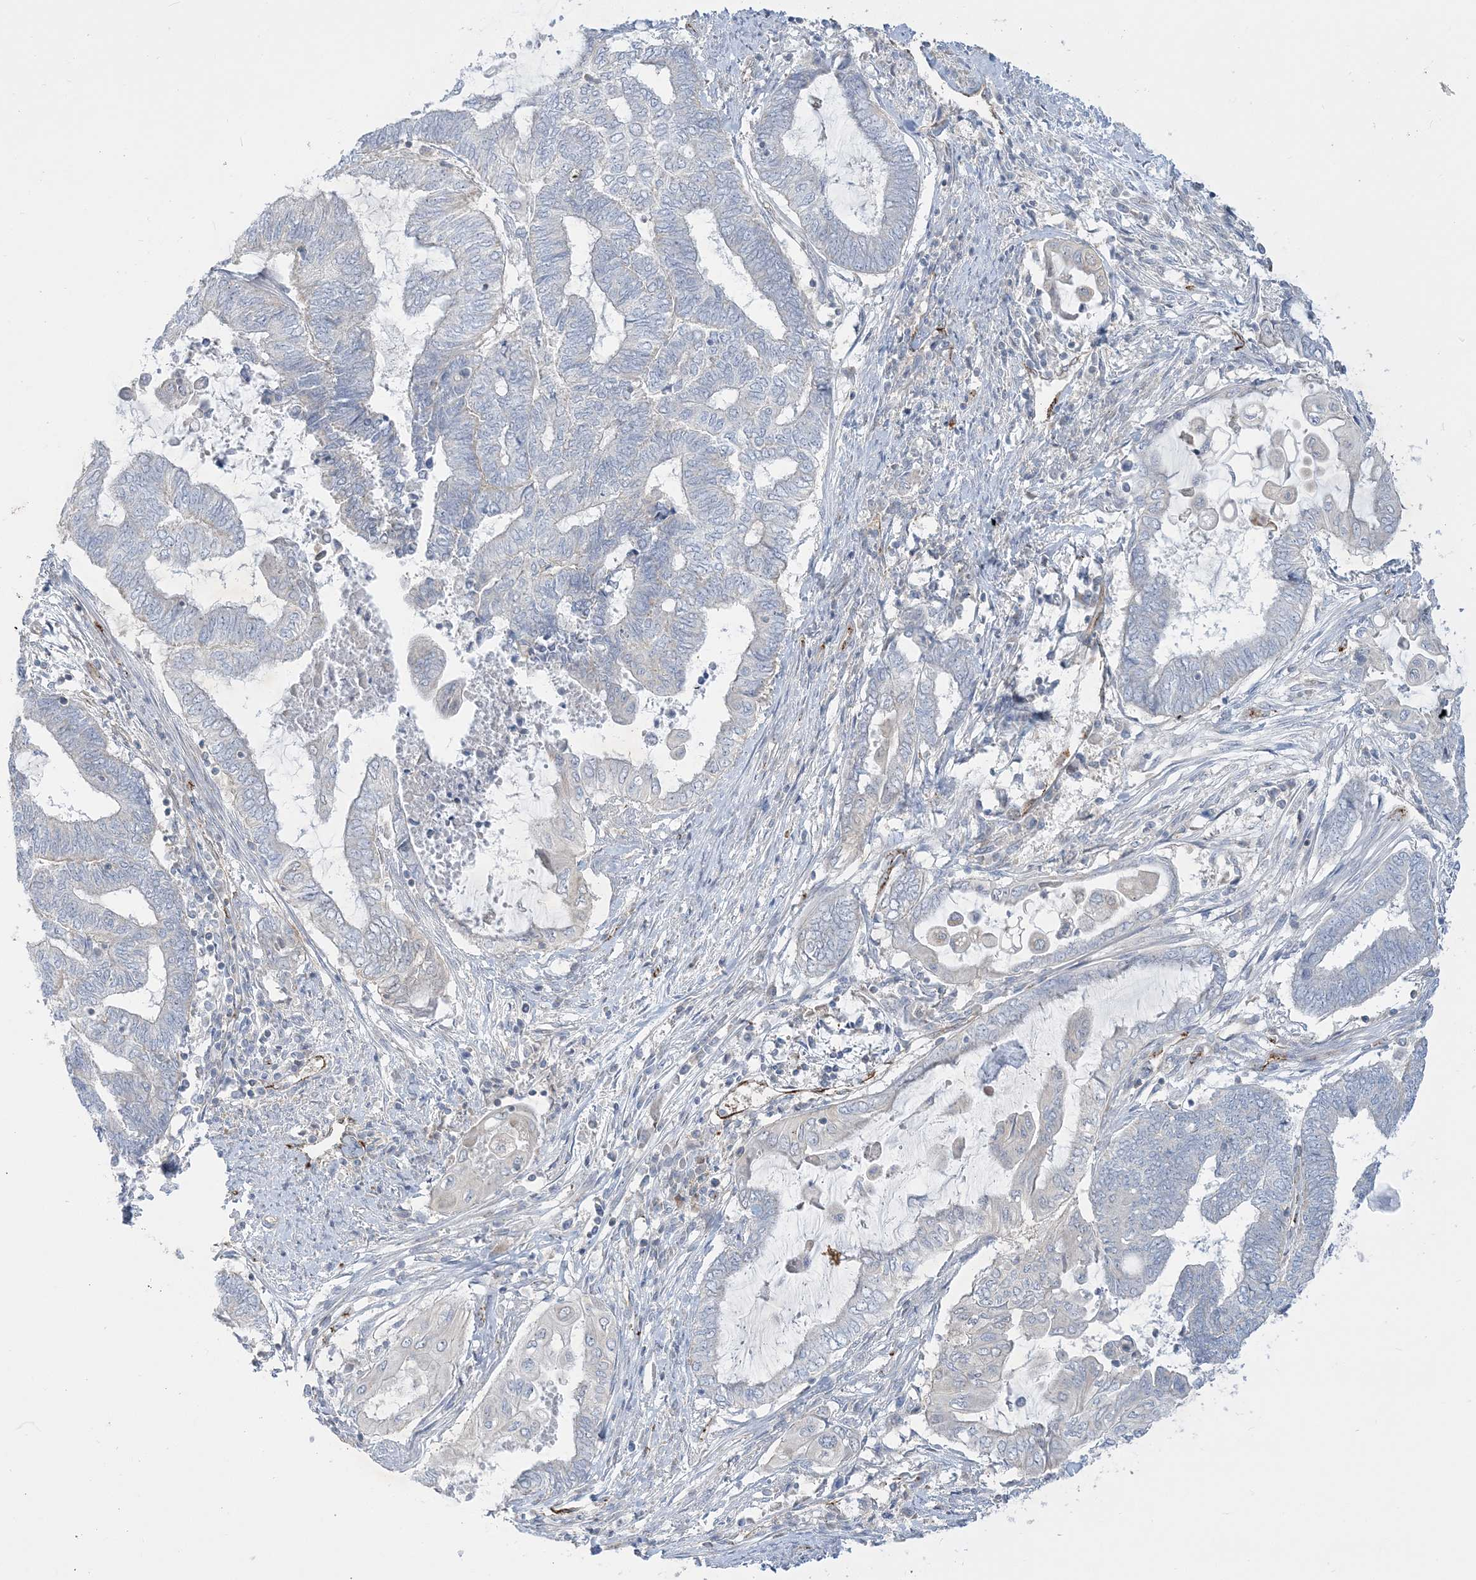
{"staining": {"intensity": "negative", "quantity": "none", "location": "none"}, "tissue": "endometrial cancer", "cell_type": "Tumor cells", "image_type": "cancer", "snomed": [{"axis": "morphology", "description": "Adenocarcinoma, NOS"}, {"axis": "topography", "description": "Uterus"}, {"axis": "topography", "description": "Endometrium"}], "caption": "Immunohistochemistry photomicrograph of neoplastic tissue: endometrial cancer (adenocarcinoma) stained with DAB demonstrates no significant protein positivity in tumor cells.", "gene": "INPP1", "patient": {"sex": "female", "age": 70}}